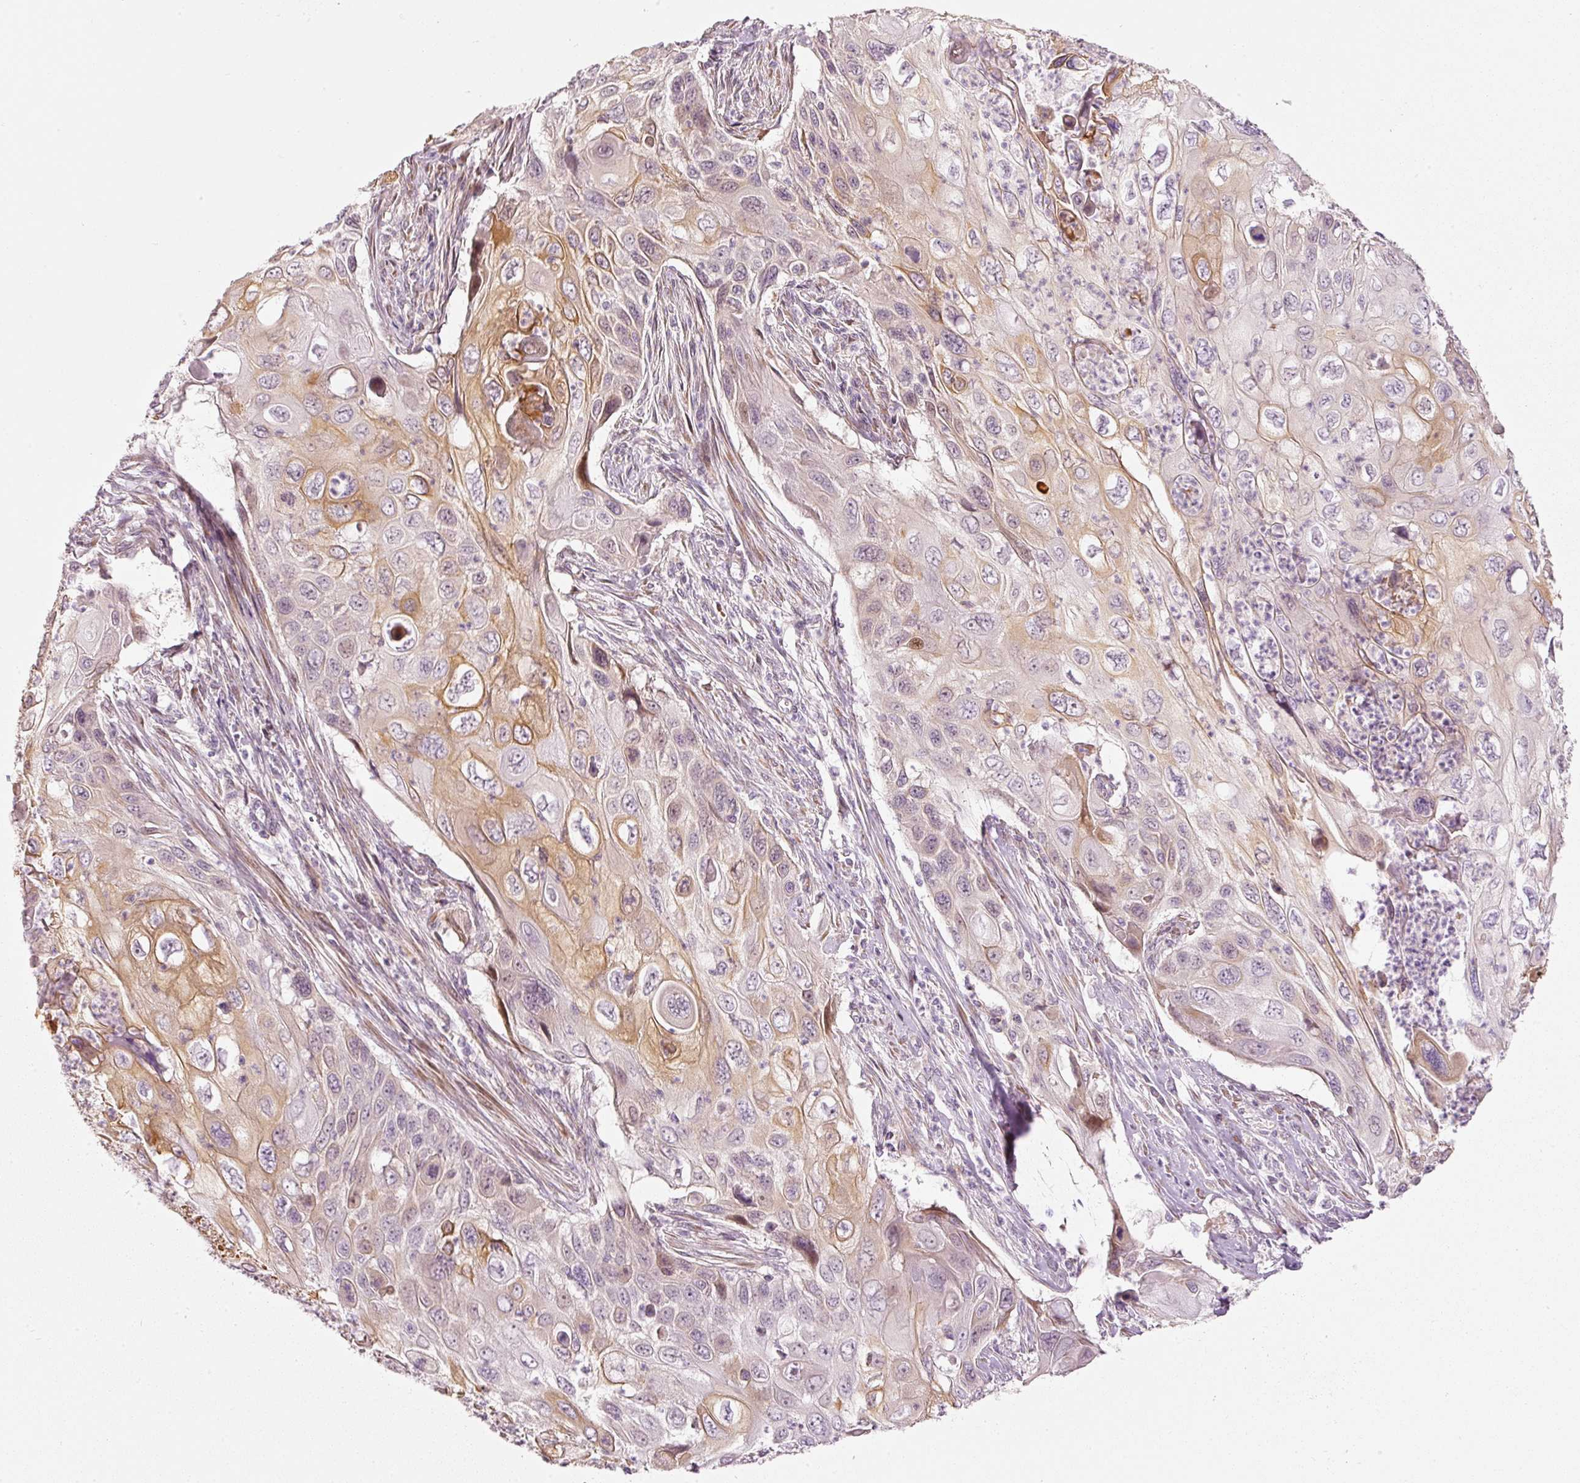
{"staining": {"intensity": "moderate", "quantity": "25%-75%", "location": "cytoplasmic/membranous"}, "tissue": "cervical cancer", "cell_type": "Tumor cells", "image_type": "cancer", "snomed": [{"axis": "morphology", "description": "Squamous cell carcinoma, NOS"}, {"axis": "topography", "description": "Cervix"}], "caption": "Immunohistochemical staining of cervical squamous cell carcinoma exhibits medium levels of moderate cytoplasmic/membranous positivity in about 25%-75% of tumor cells.", "gene": "SLC20A1", "patient": {"sex": "female", "age": 70}}